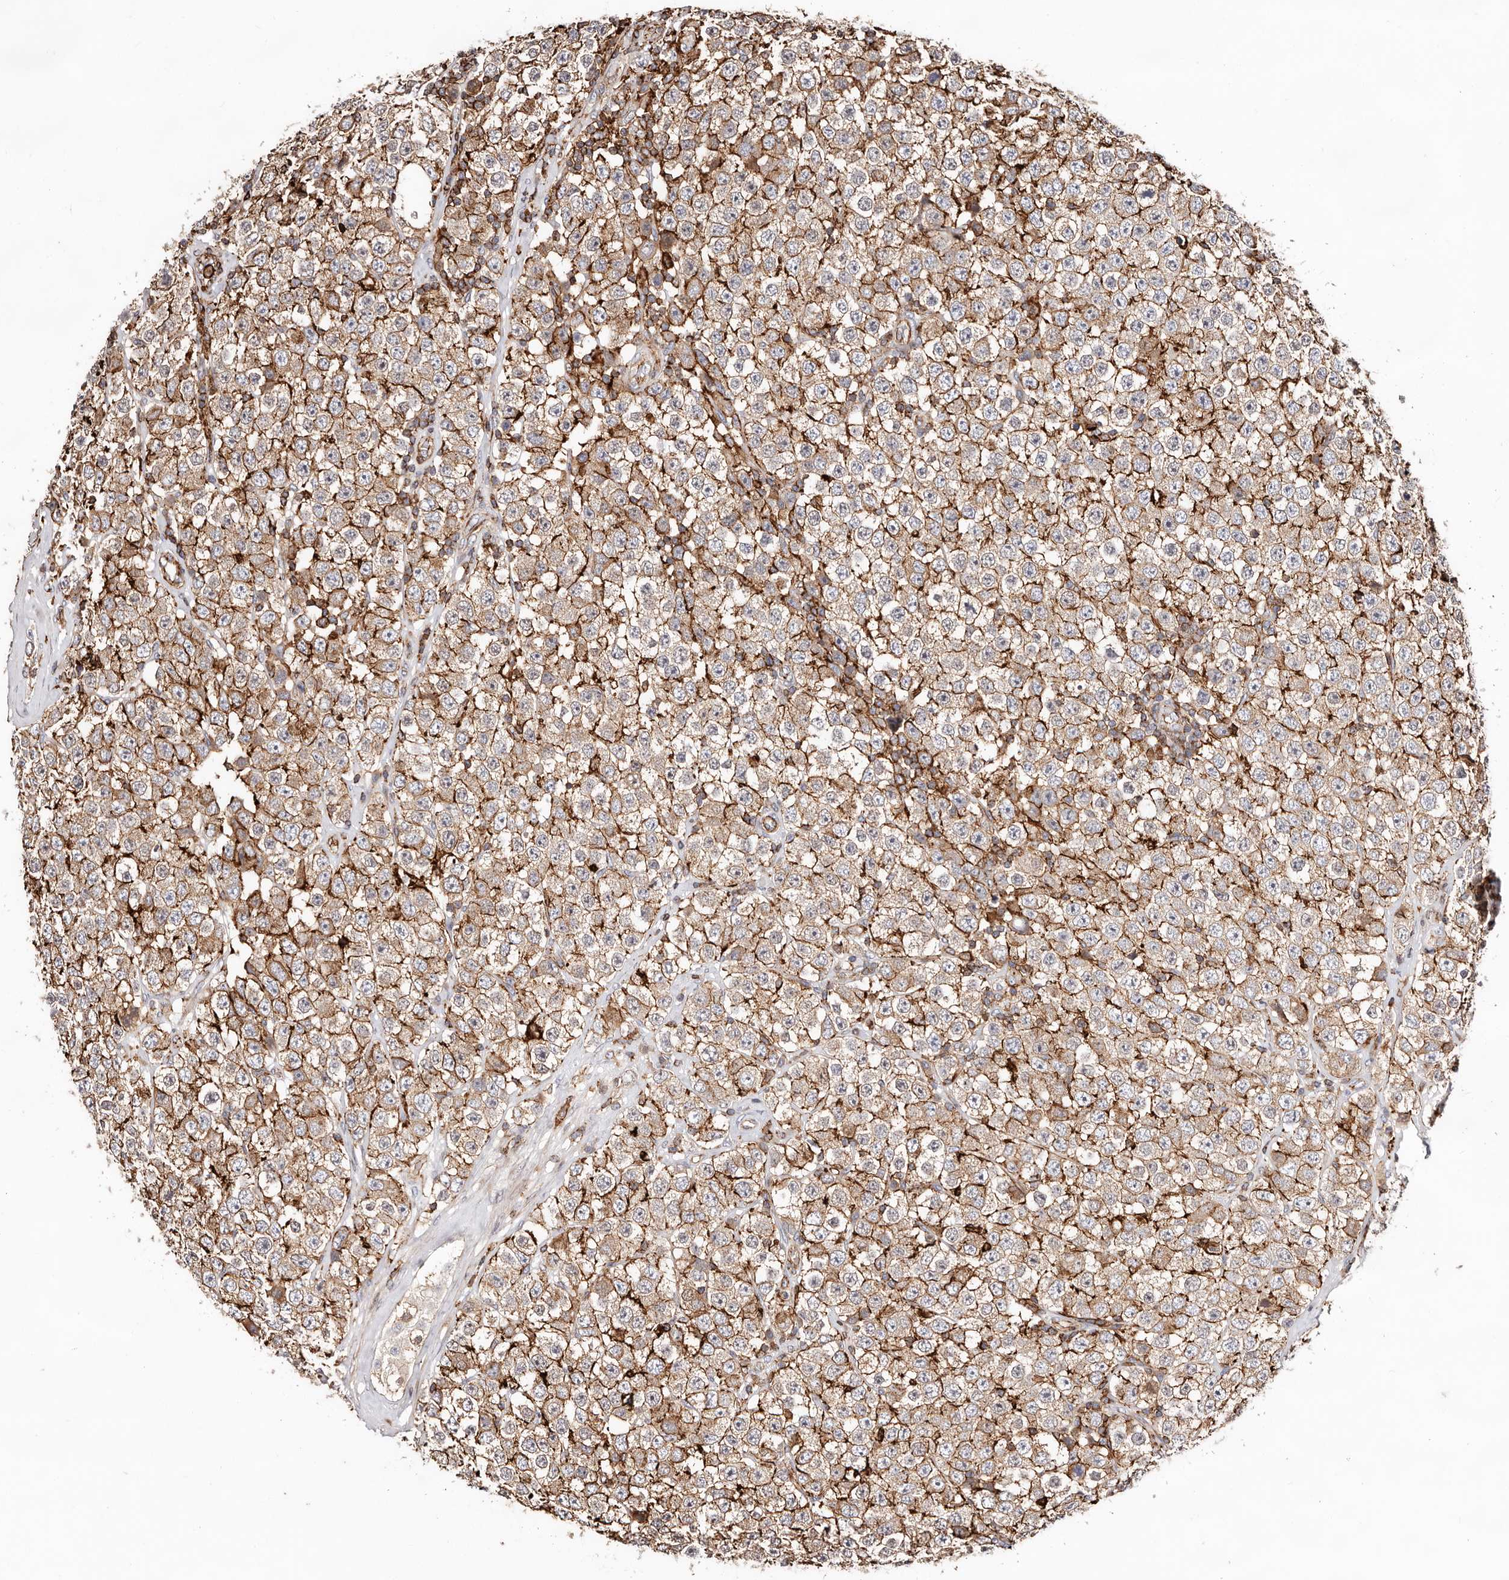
{"staining": {"intensity": "moderate", "quantity": ">75%", "location": "cytoplasmic/membranous"}, "tissue": "testis cancer", "cell_type": "Tumor cells", "image_type": "cancer", "snomed": [{"axis": "morphology", "description": "Seminoma, NOS"}, {"axis": "topography", "description": "Testis"}], "caption": "The immunohistochemical stain shows moderate cytoplasmic/membranous positivity in tumor cells of testis cancer tissue.", "gene": "PTPN22", "patient": {"sex": "male", "age": 28}}